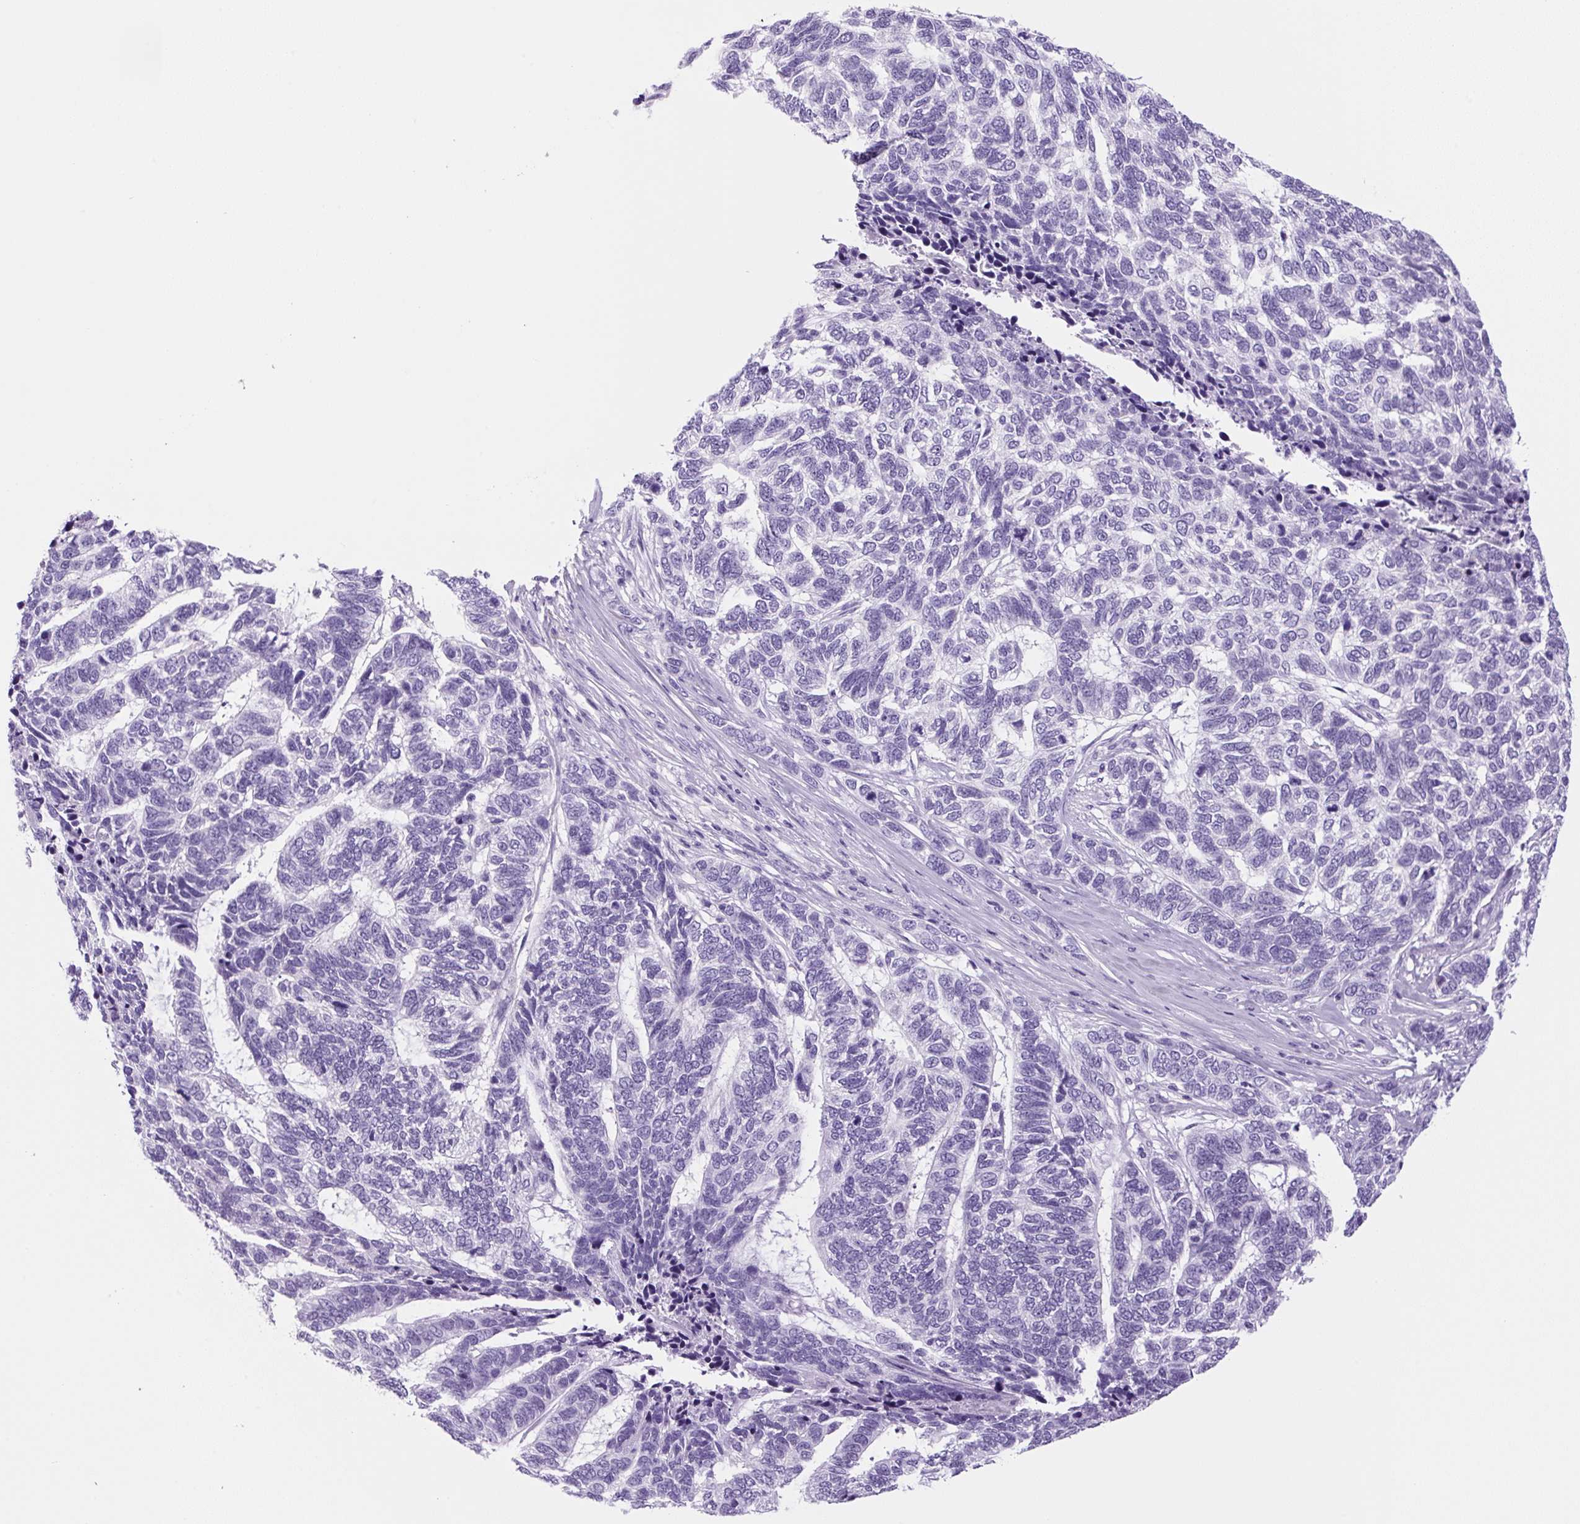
{"staining": {"intensity": "negative", "quantity": "none", "location": "none"}, "tissue": "skin cancer", "cell_type": "Tumor cells", "image_type": "cancer", "snomed": [{"axis": "morphology", "description": "Basal cell carcinoma"}, {"axis": "topography", "description": "Skin"}], "caption": "This is an immunohistochemistry histopathology image of human skin cancer. There is no staining in tumor cells.", "gene": "PRRT1", "patient": {"sex": "female", "age": 65}}